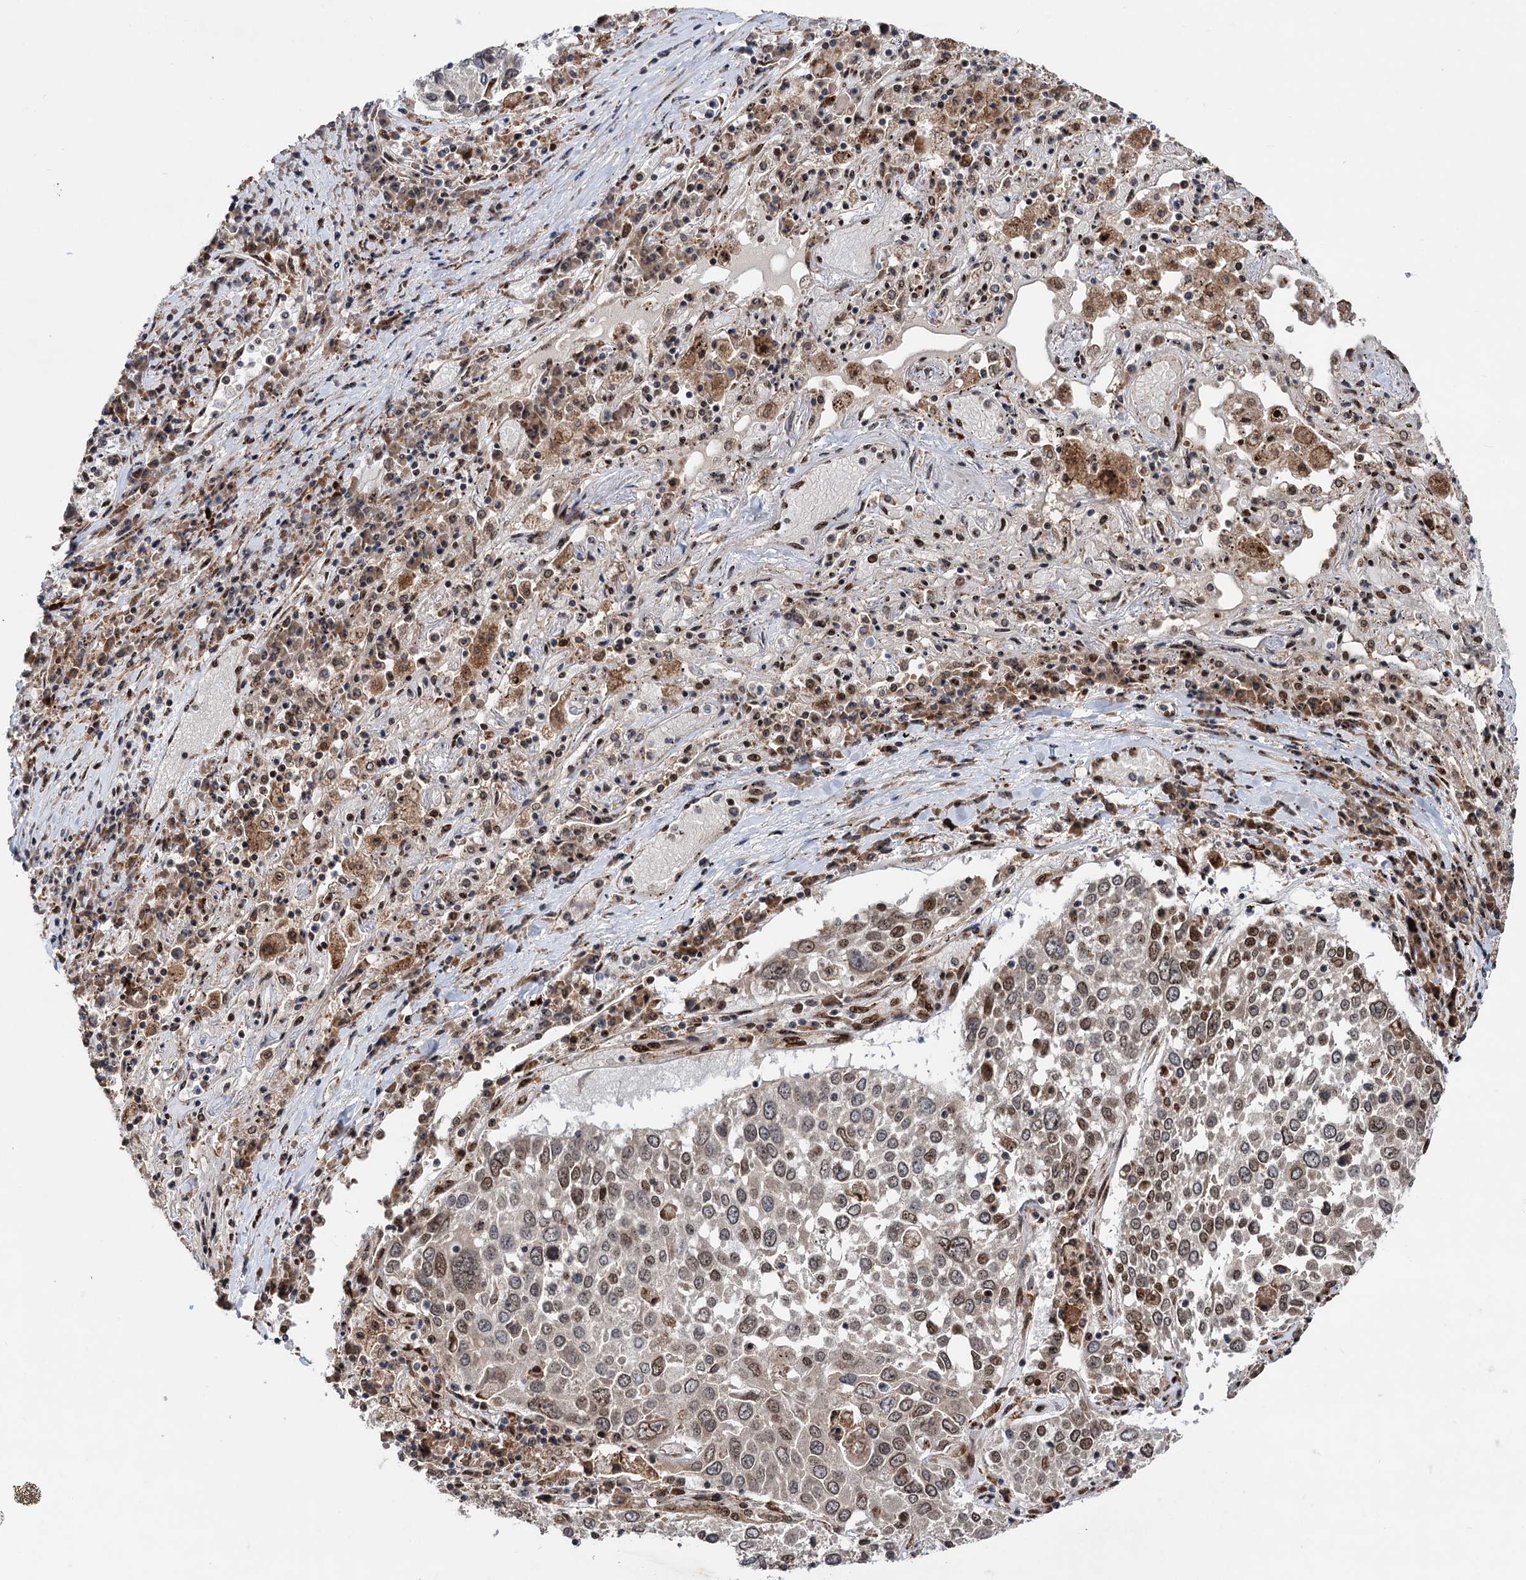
{"staining": {"intensity": "moderate", "quantity": "25%-75%", "location": "nuclear"}, "tissue": "lung cancer", "cell_type": "Tumor cells", "image_type": "cancer", "snomed": [{"axis": "morphology", "description": "Squamous cell carcinoma, NOS"}, {"axis": "topography", "description": "Lung"}], "caption": "The histopathology image displays a brown stain indicating the presence of a protein in the nuclear of tumor cells in squamous cell carcinoma (lung). The staining is performed using DAB (3,3'-diaminobenzidine) brown chromogen to label protein expression. The nuclei are counter-stained blue using hematoxylin.", "gene": "MESD", "patient": {"sex": "male", "age": 65}}